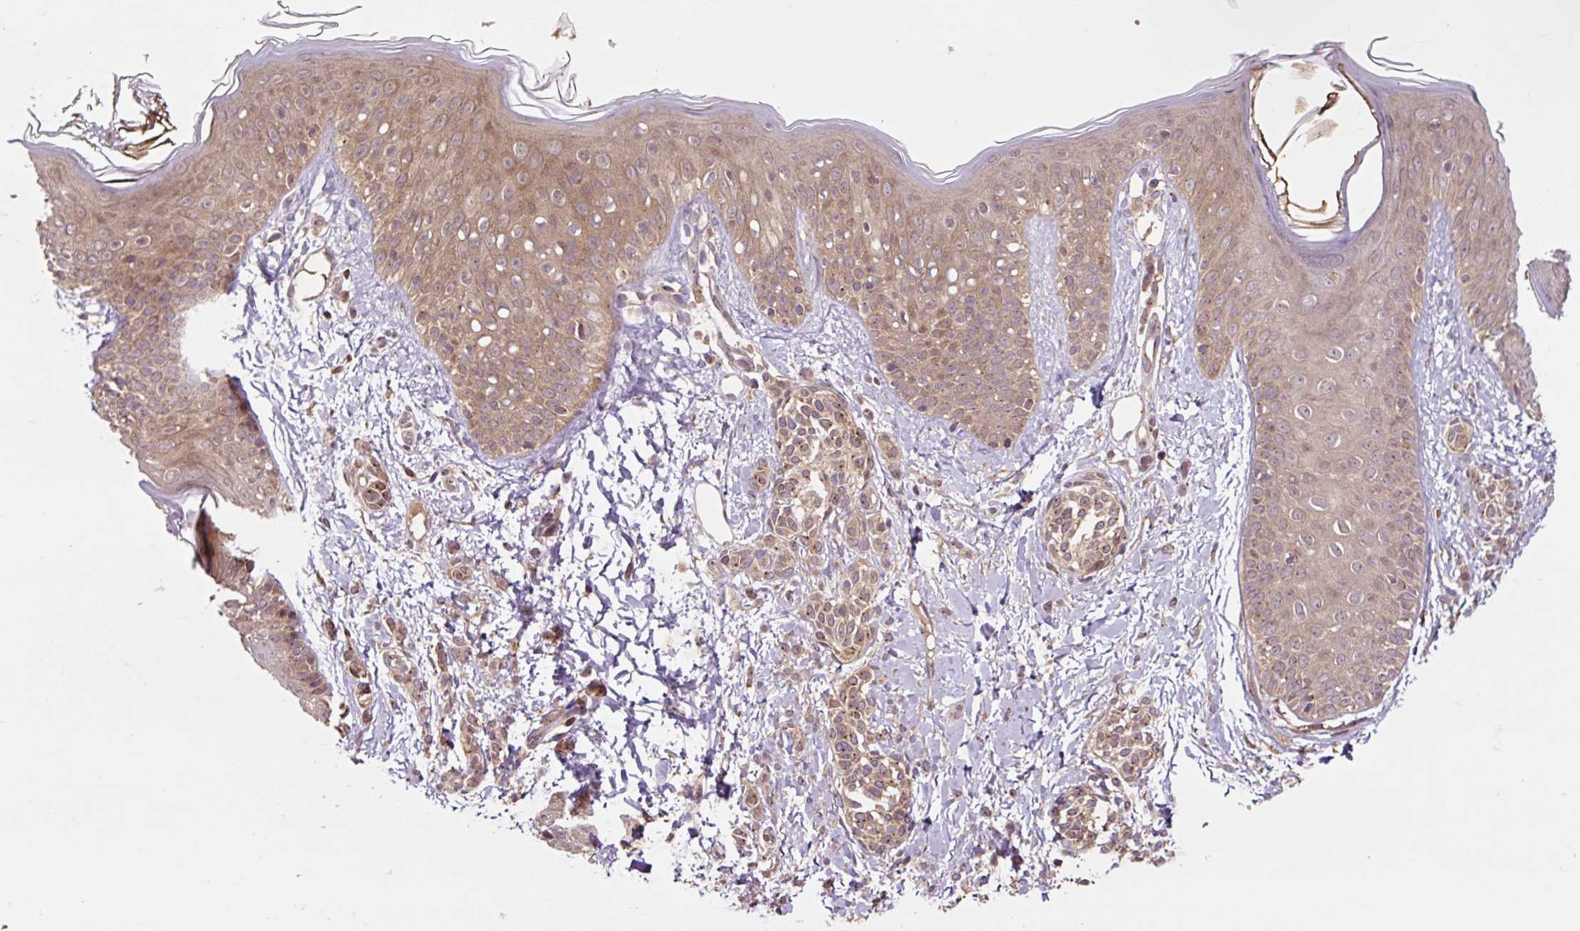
{"staining": {"intensity": "moderate", "quantity": ">75%", "location": "cytoplasmic/membranous"}, "tissue": "skin", "cell_type": "Fibroblasts", "image_type": "normal", "snomed": [{"axis": "morphology", "description": "Normal tissue, NOS"}, {"axis": "topography", "description": "Skin"}], "caption": "DAB (3,3'-diaminobenzidine) immunohistochemical staining of normal human skin demonstrates moderate cytoplasmic/membranous protein expression in about >75% of fibroblasts. (DAB (3,3'-diaminobenzidine) IHC with brightfield microscopy, high magnification).", "gene": "MMS19", "patient": {"sex": "male", "age": 16}}